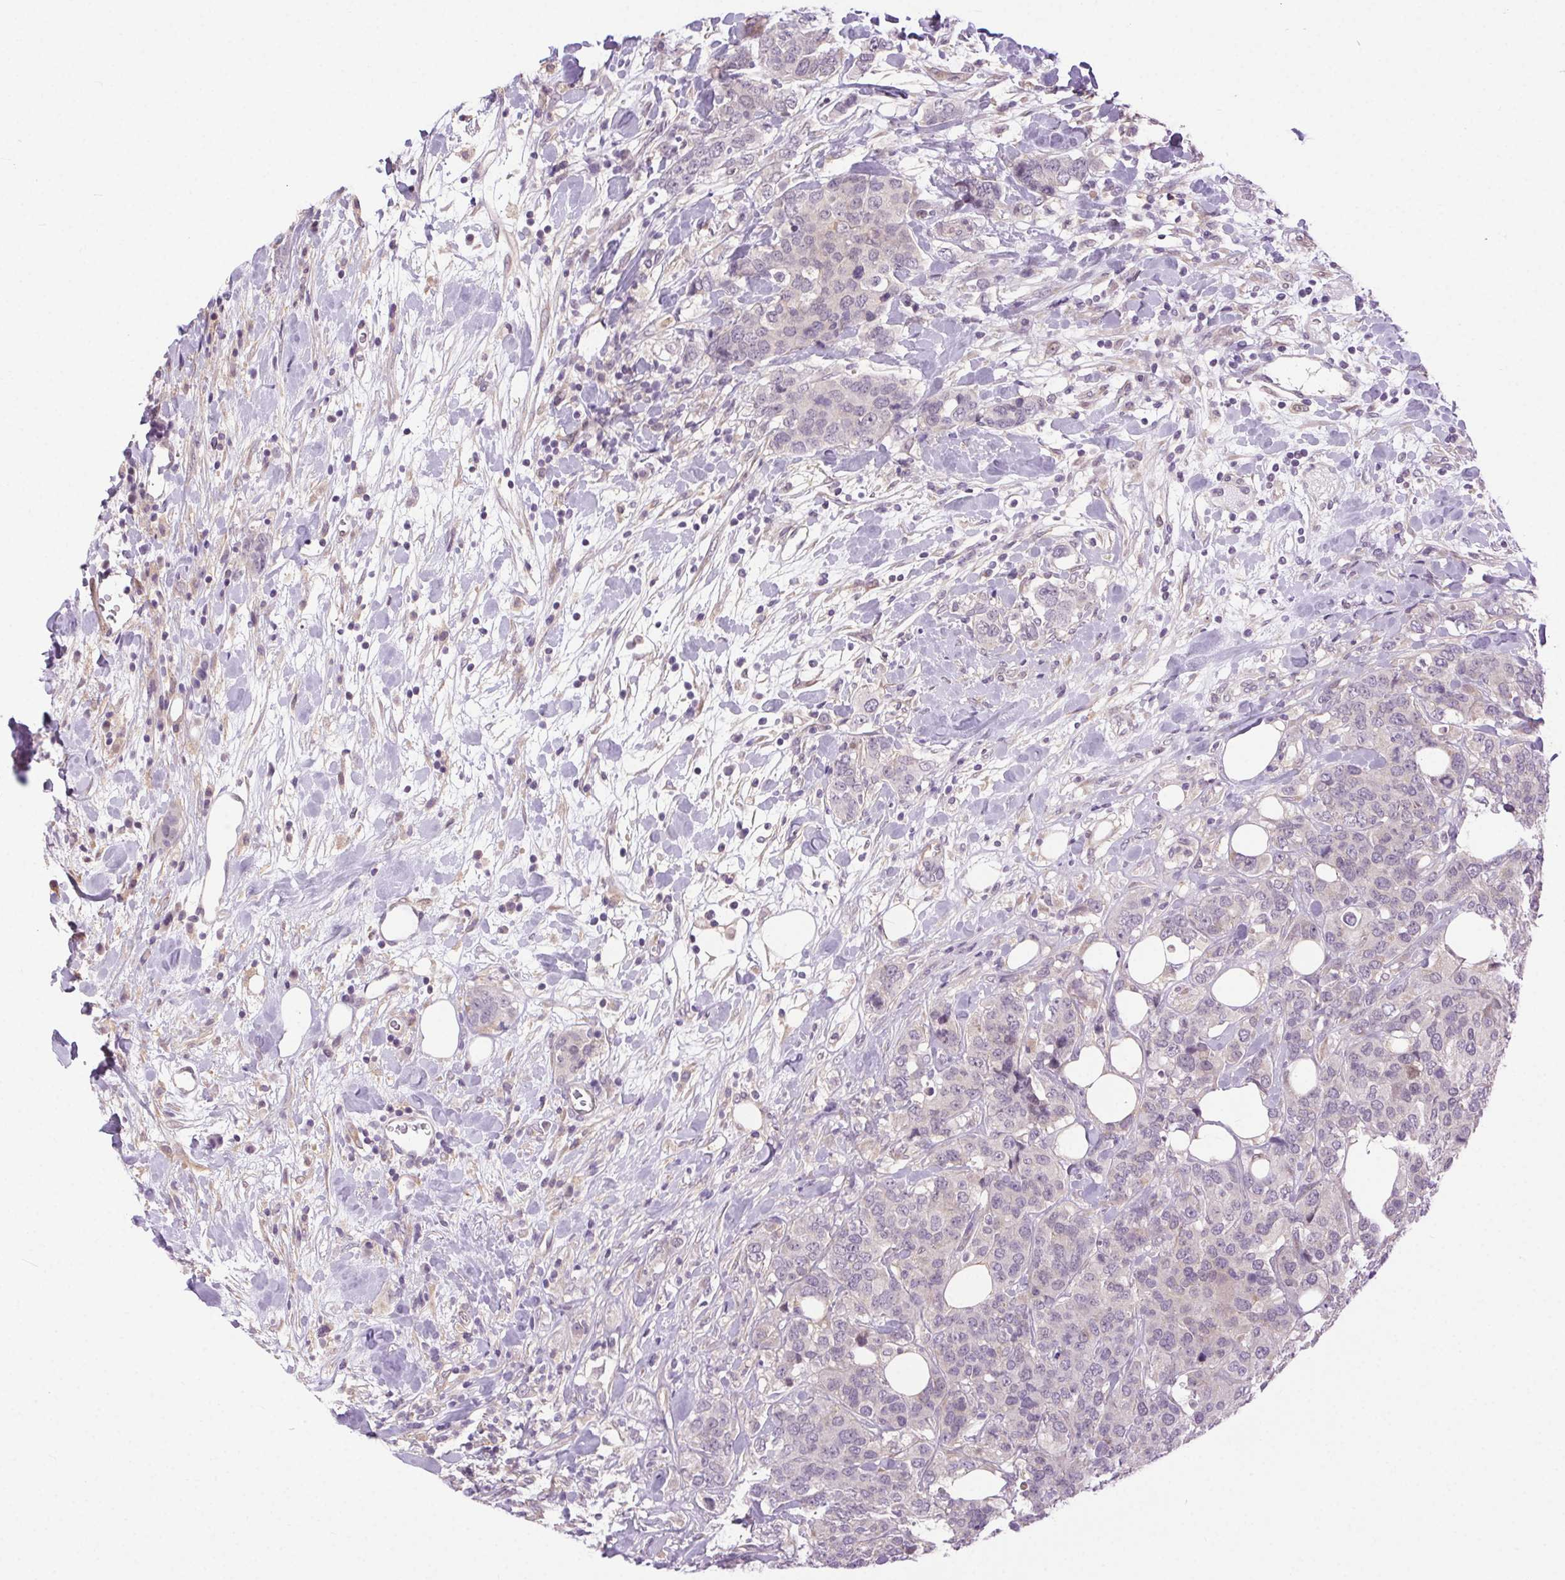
{"staining": {"intensity": "negative", "quantity": "none", "location": "none"}, "tissue": "breast cancer", "cell_type": "Tumor cells", "image_type": "cancer", "snomed": [{"axis": "morphology", "description": "Lobular carcinoma"}, {"axis": "topography", "description": "Breast"}], "caption": "DAB (3,3'-diaminobenzidine) immunohistochemical staining of lobular carcinoma (breast) displays no significant expression in tumor cells.", "gene": "SYT11", "patient": {"sex": "female", "age": 59}}